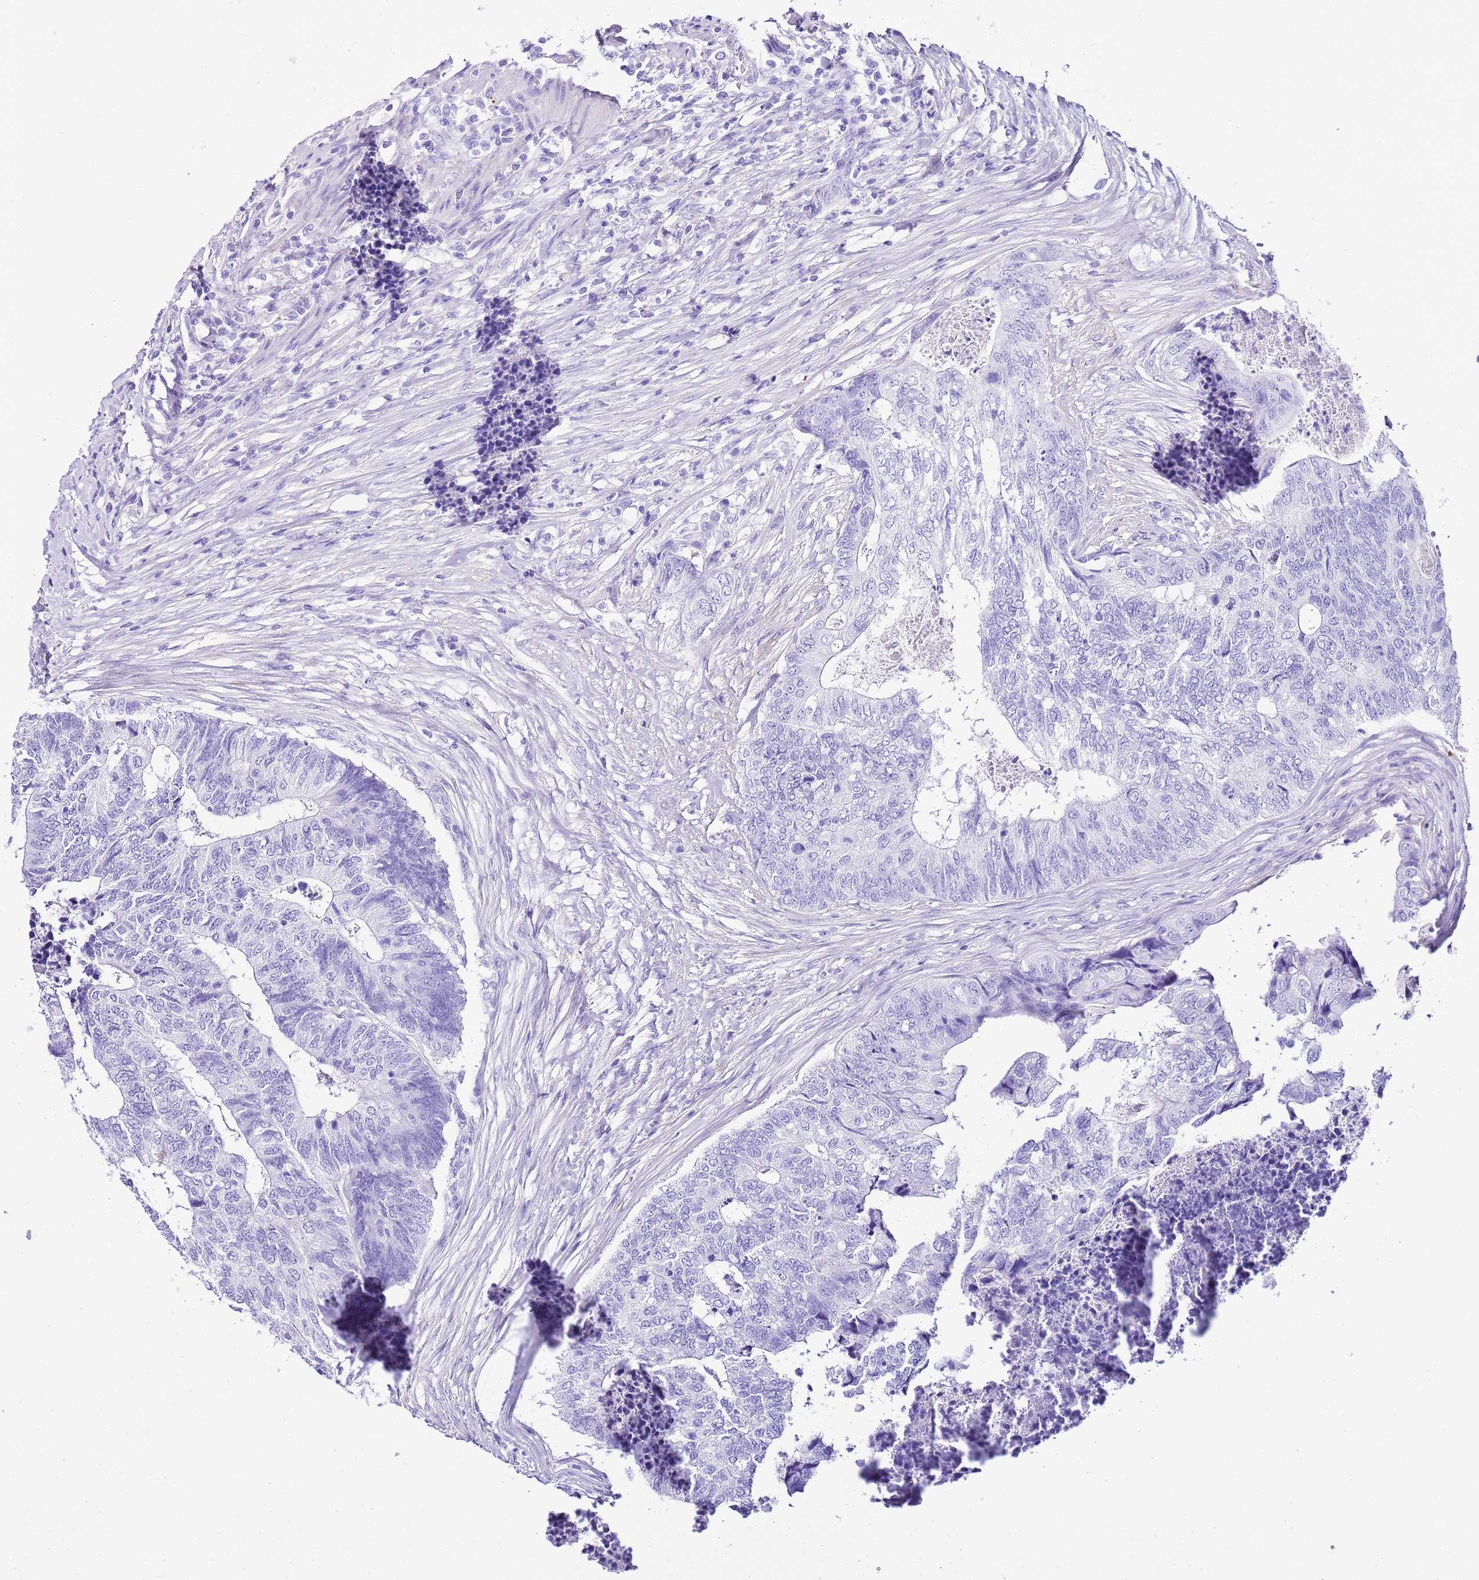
{"staining": {"intensity": "negative", "quantity": "none", "location": "none"}, "tissue": "colorectal cancer", "cell_type": "Tumor cells", "image_type": "cancer", "snomed": [{"axis": "morphology", "description": "Adenocarcinoma, NOS"}, {"axis": "topography", "description": "Colon"}], "caption": "An IHC histopathology image of colorectal adenocarcinoma is shown. There is no staining in tumor cells of colorectal adenocarcinoma.", "gene": "KCNC1", "patient": {"sex": "female", "age": 67}}